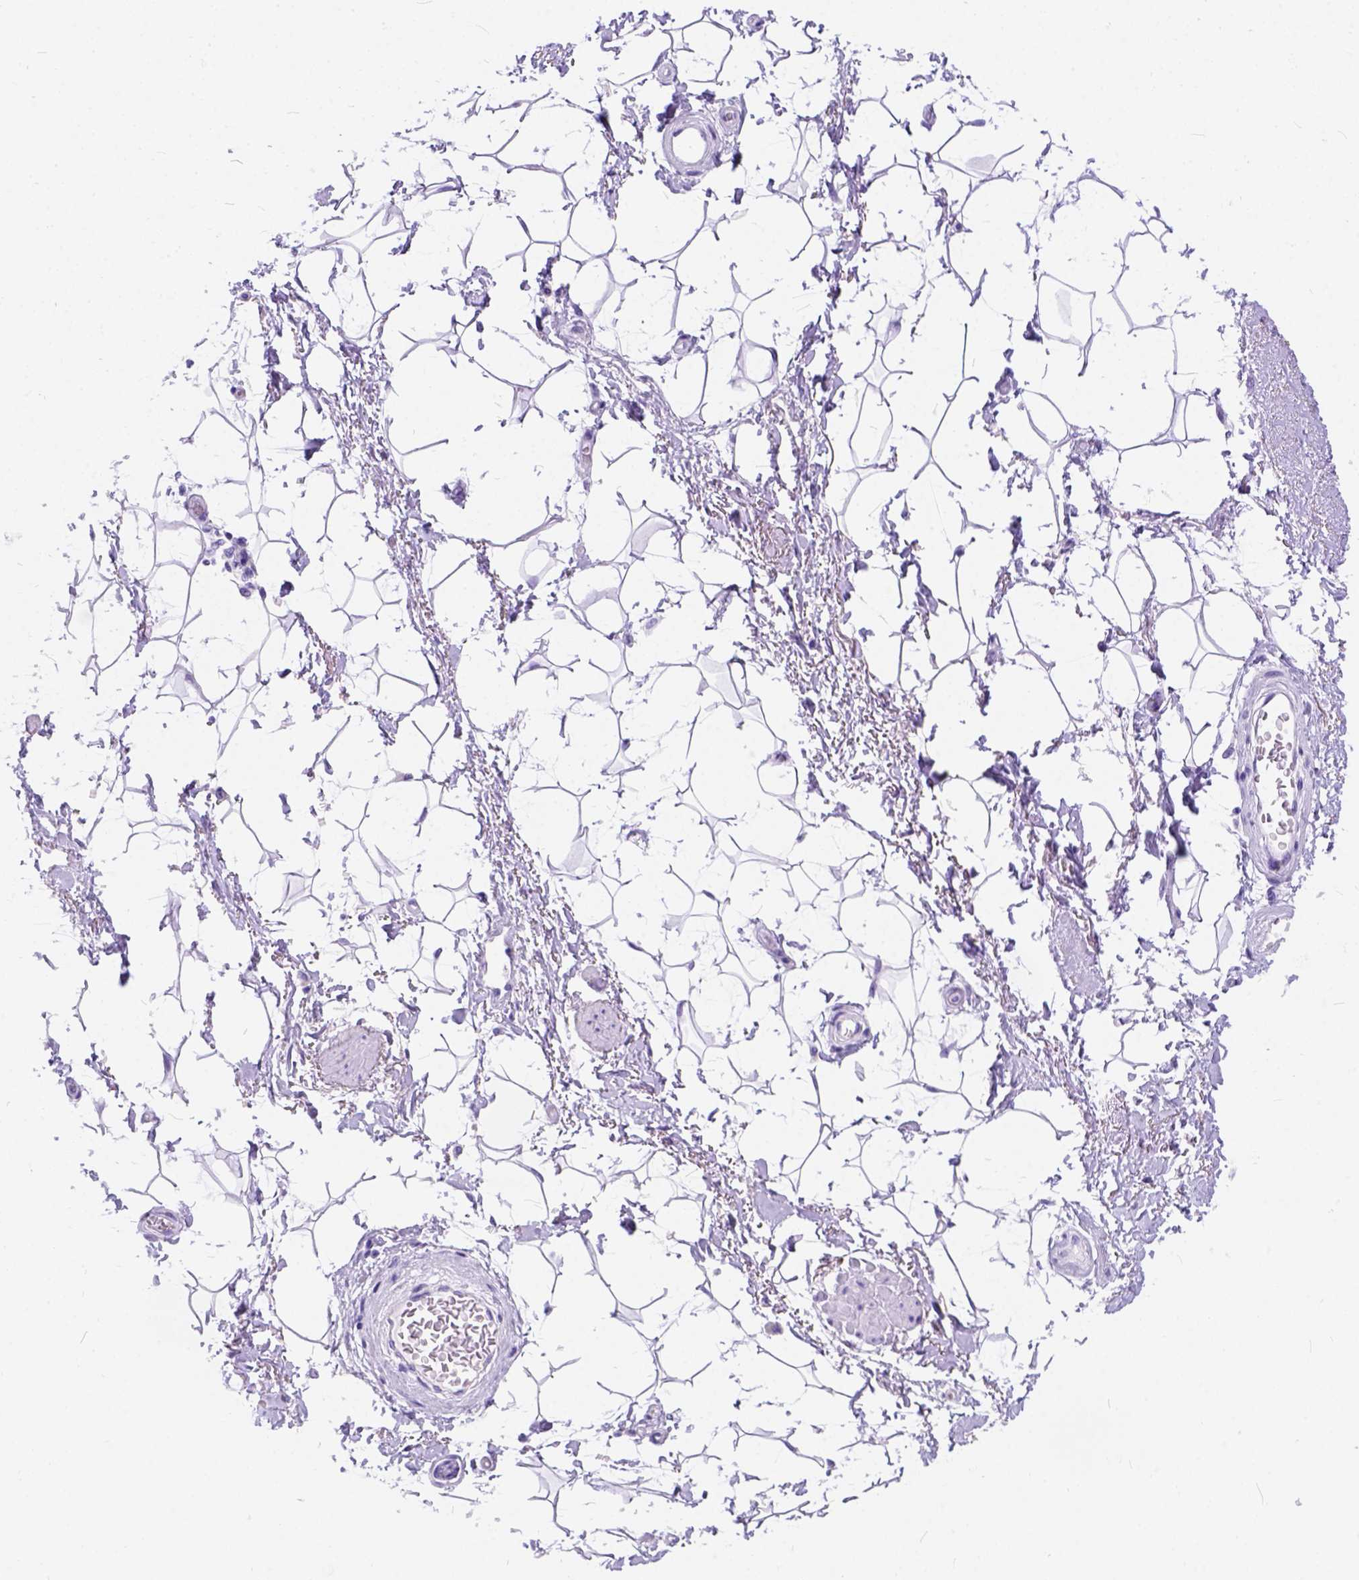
{"staining": {"intensity": "negative", "quantity": "none", "location": "none"}, "tissue": "adipose tissue", "cell_type": "Adipocytes", "image_type": "normal", "snomed": [{"axis": "morphology", "description": "Normal tissue, NOS"}, {"axis": "topography", "description": "Anal"}, {"axis": "topography", "description": "Peripheral nerve tissue"}], "caption": "Immunohistochemistry image of unremarkable adipose tissue: adipose tissue stained with DAB reveals no significant protein expression in adipocytes. (Stains: DAB immunohistochemistry with hematoxylin counter stain, Microscopy: brightfield microscopy at high magnification).", "gene": "C1QTNF3", "patient": {"sex": "male", "age": 51}}